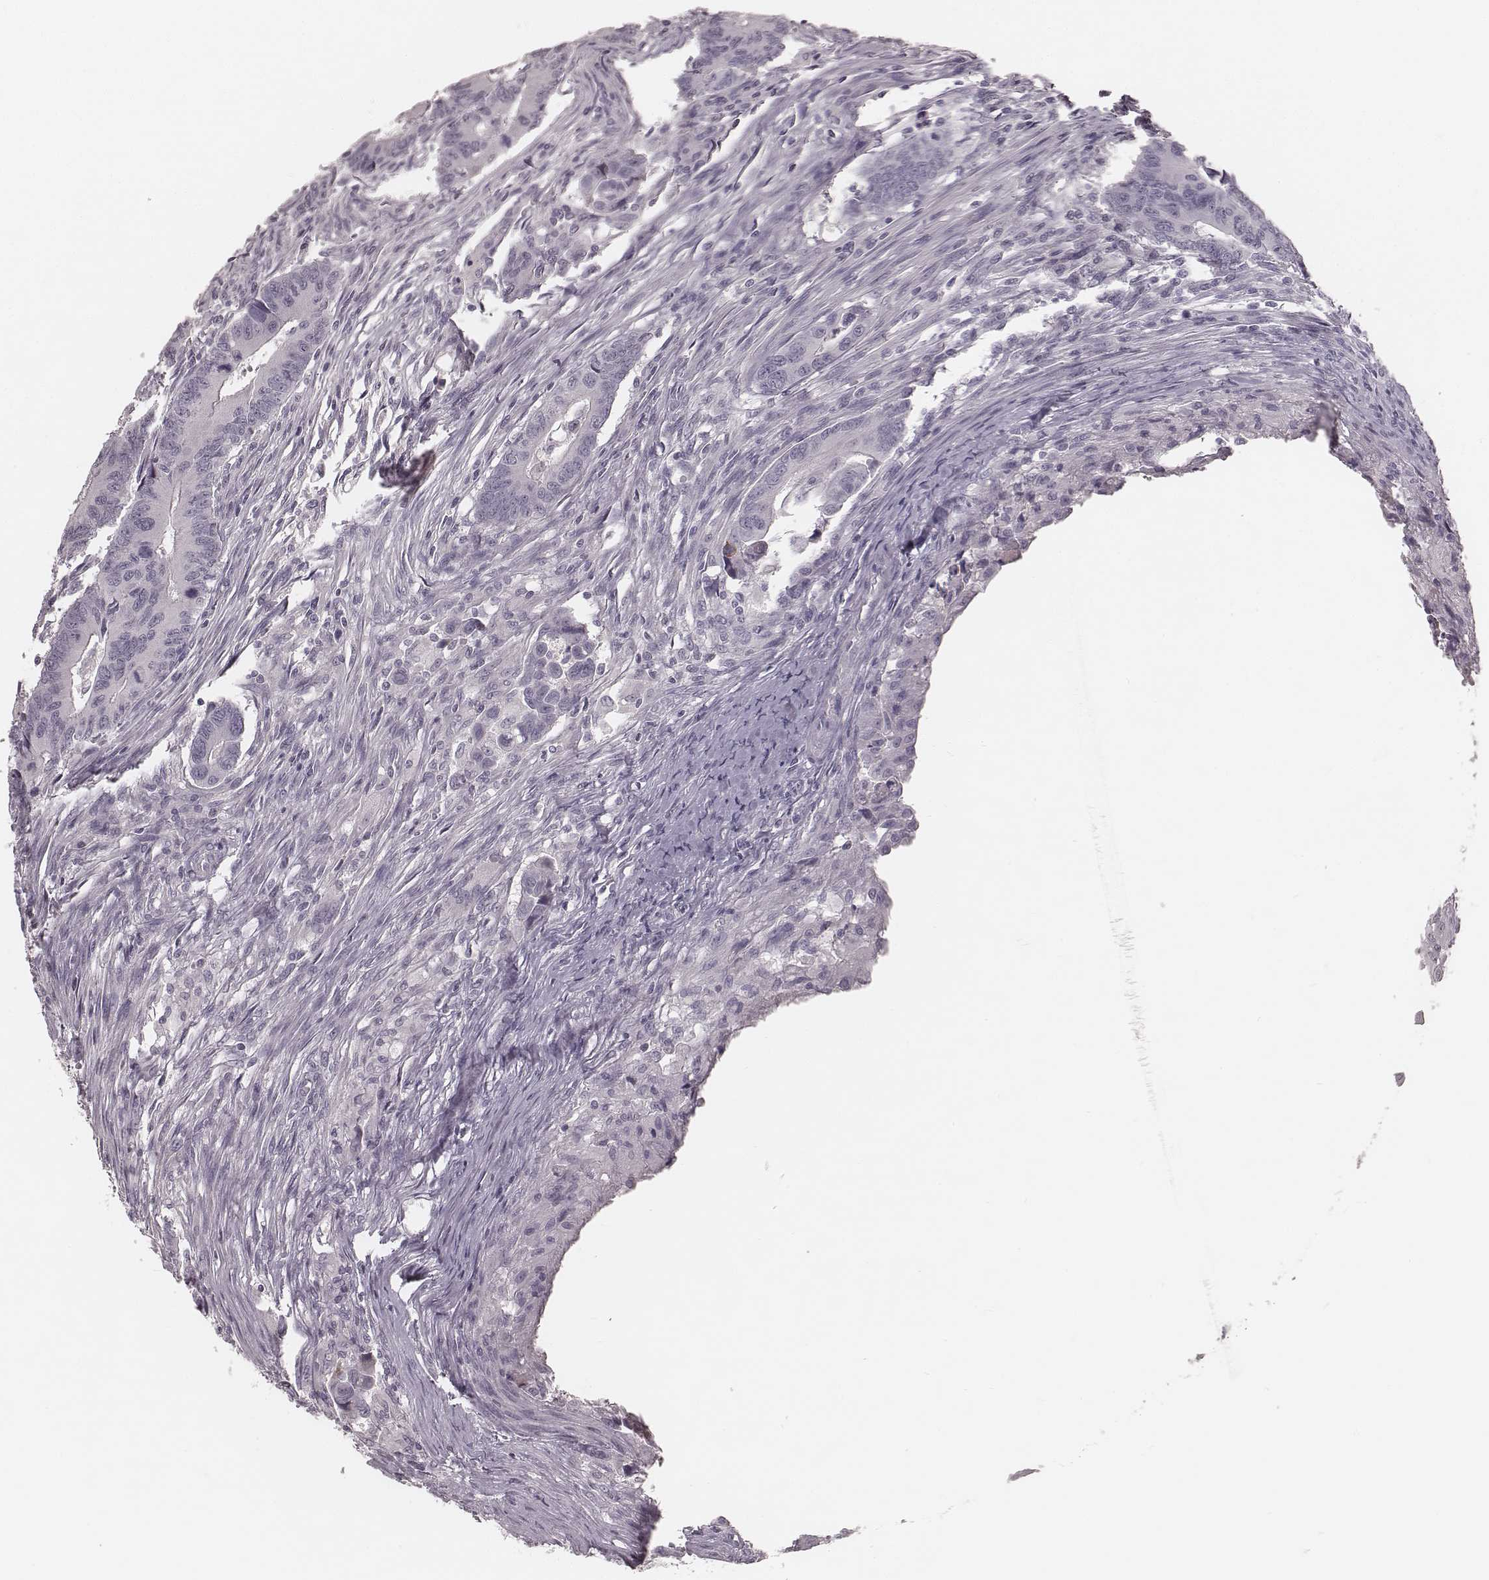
{"staining": {"intensity": "negative", "quantity": "none", "location": "none"}, "tissue": "colorectal cancer", "cell_type": "Tumor cells", "image_type": "cancer", "snomed": [{"axis": "morphology", "description": "Adenocarcinoma, NOS"}, {"axis": "topography", "description": "Rectum"}], "caption": "Colorectal cancer stained for a protein using immunohistochemistry (IHC) reveals no positivity tumor cells.", "gene": "SMIM24", "patient": {"sex": "male", "age": 67}}